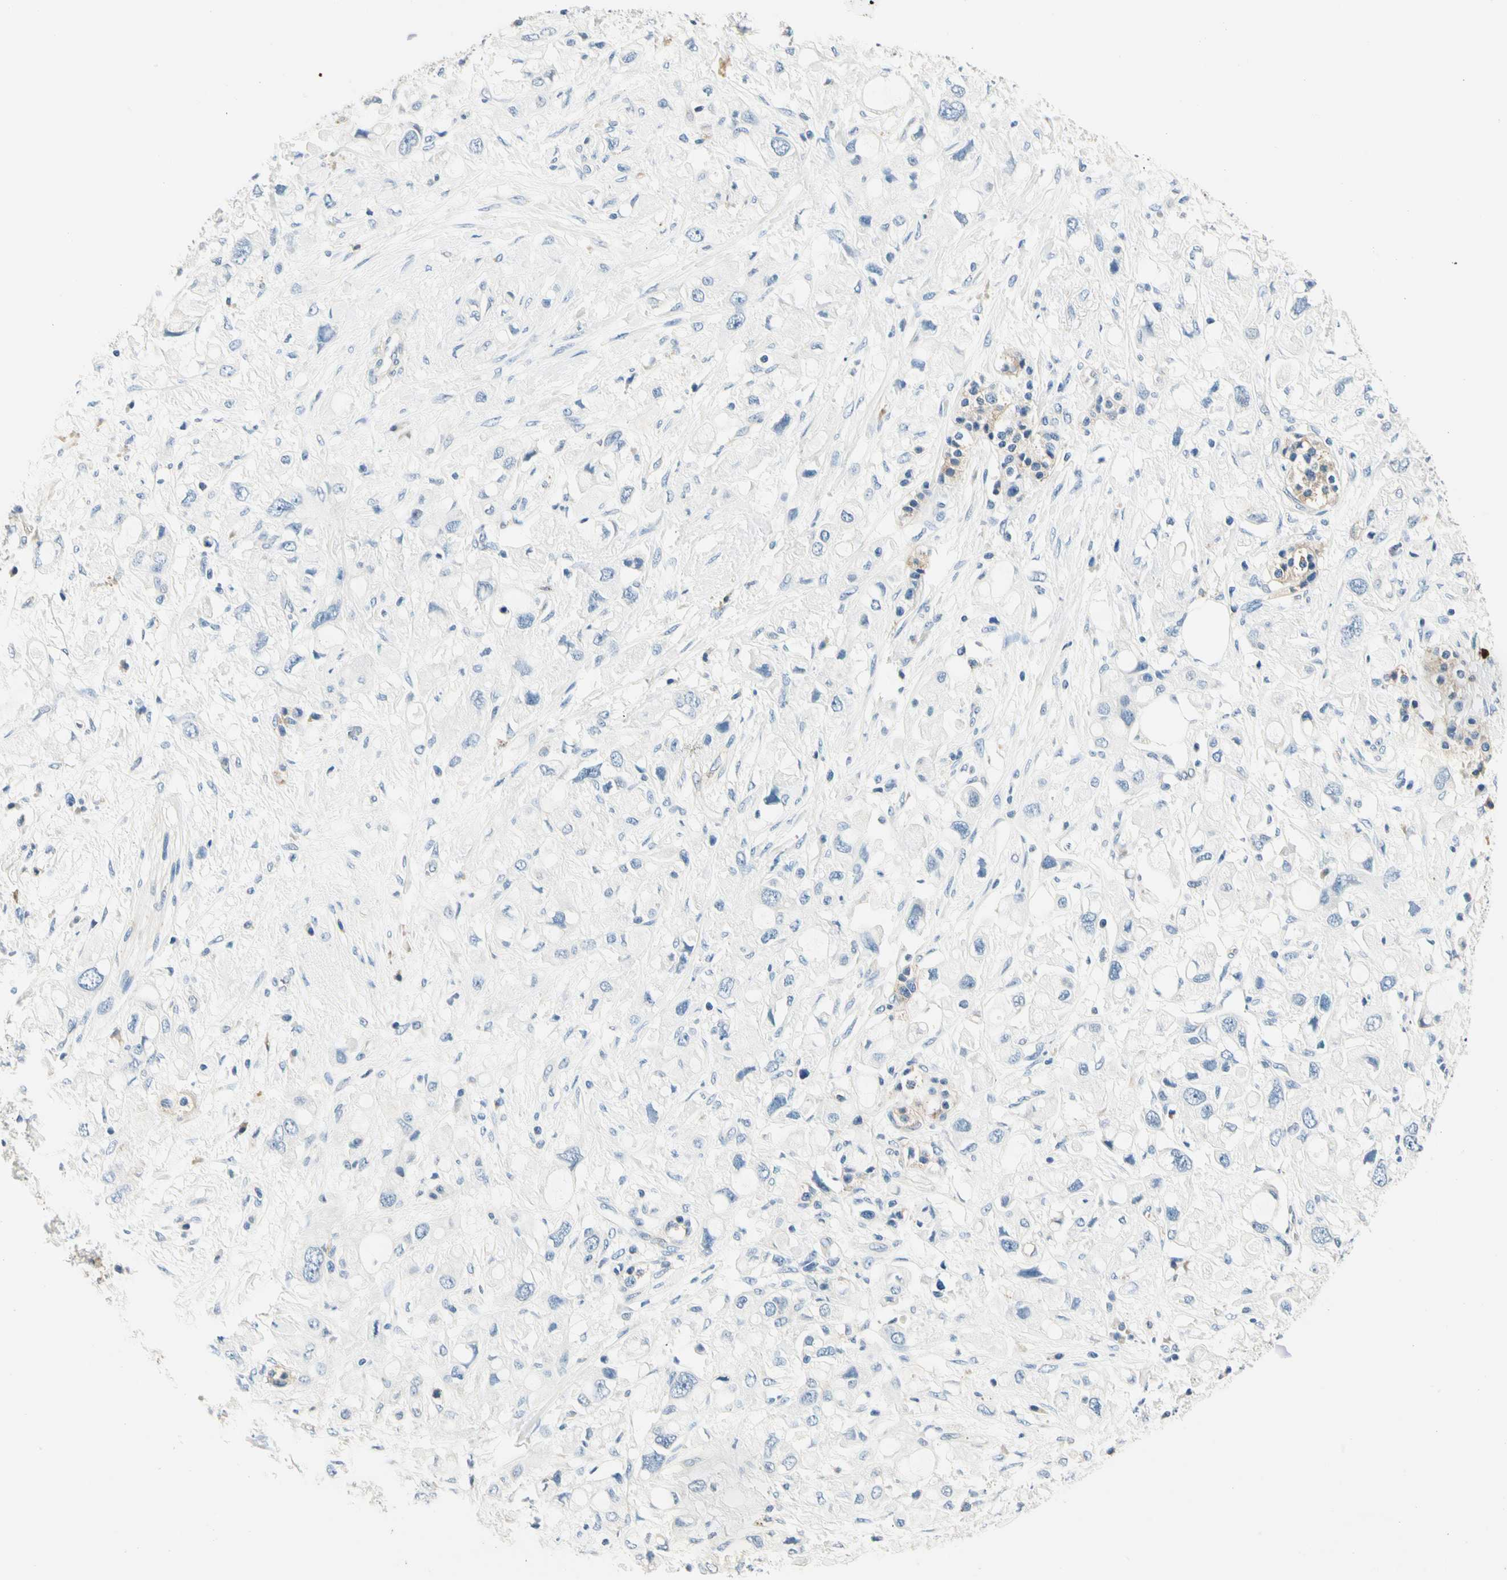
{"staining": {"intensity": "negative", "quantity": "none", "location": "none"}, "tissue": "pancreatic cancer", "cell_type": "Tumor cells", "image_type": "cancer", "snomed": [{"axis": "morphology", "description": "Adenocarcinoma, NOS"}, {"axis": "topography", "description": "Pancreas"}], "caption": "Adenocarcinoma (pancreatic) was stained to show a protein in brown. There is no significant expression in tumor cells.", "gene": "TGFBR3", "patient": {"sex": "female", "age": 56}}